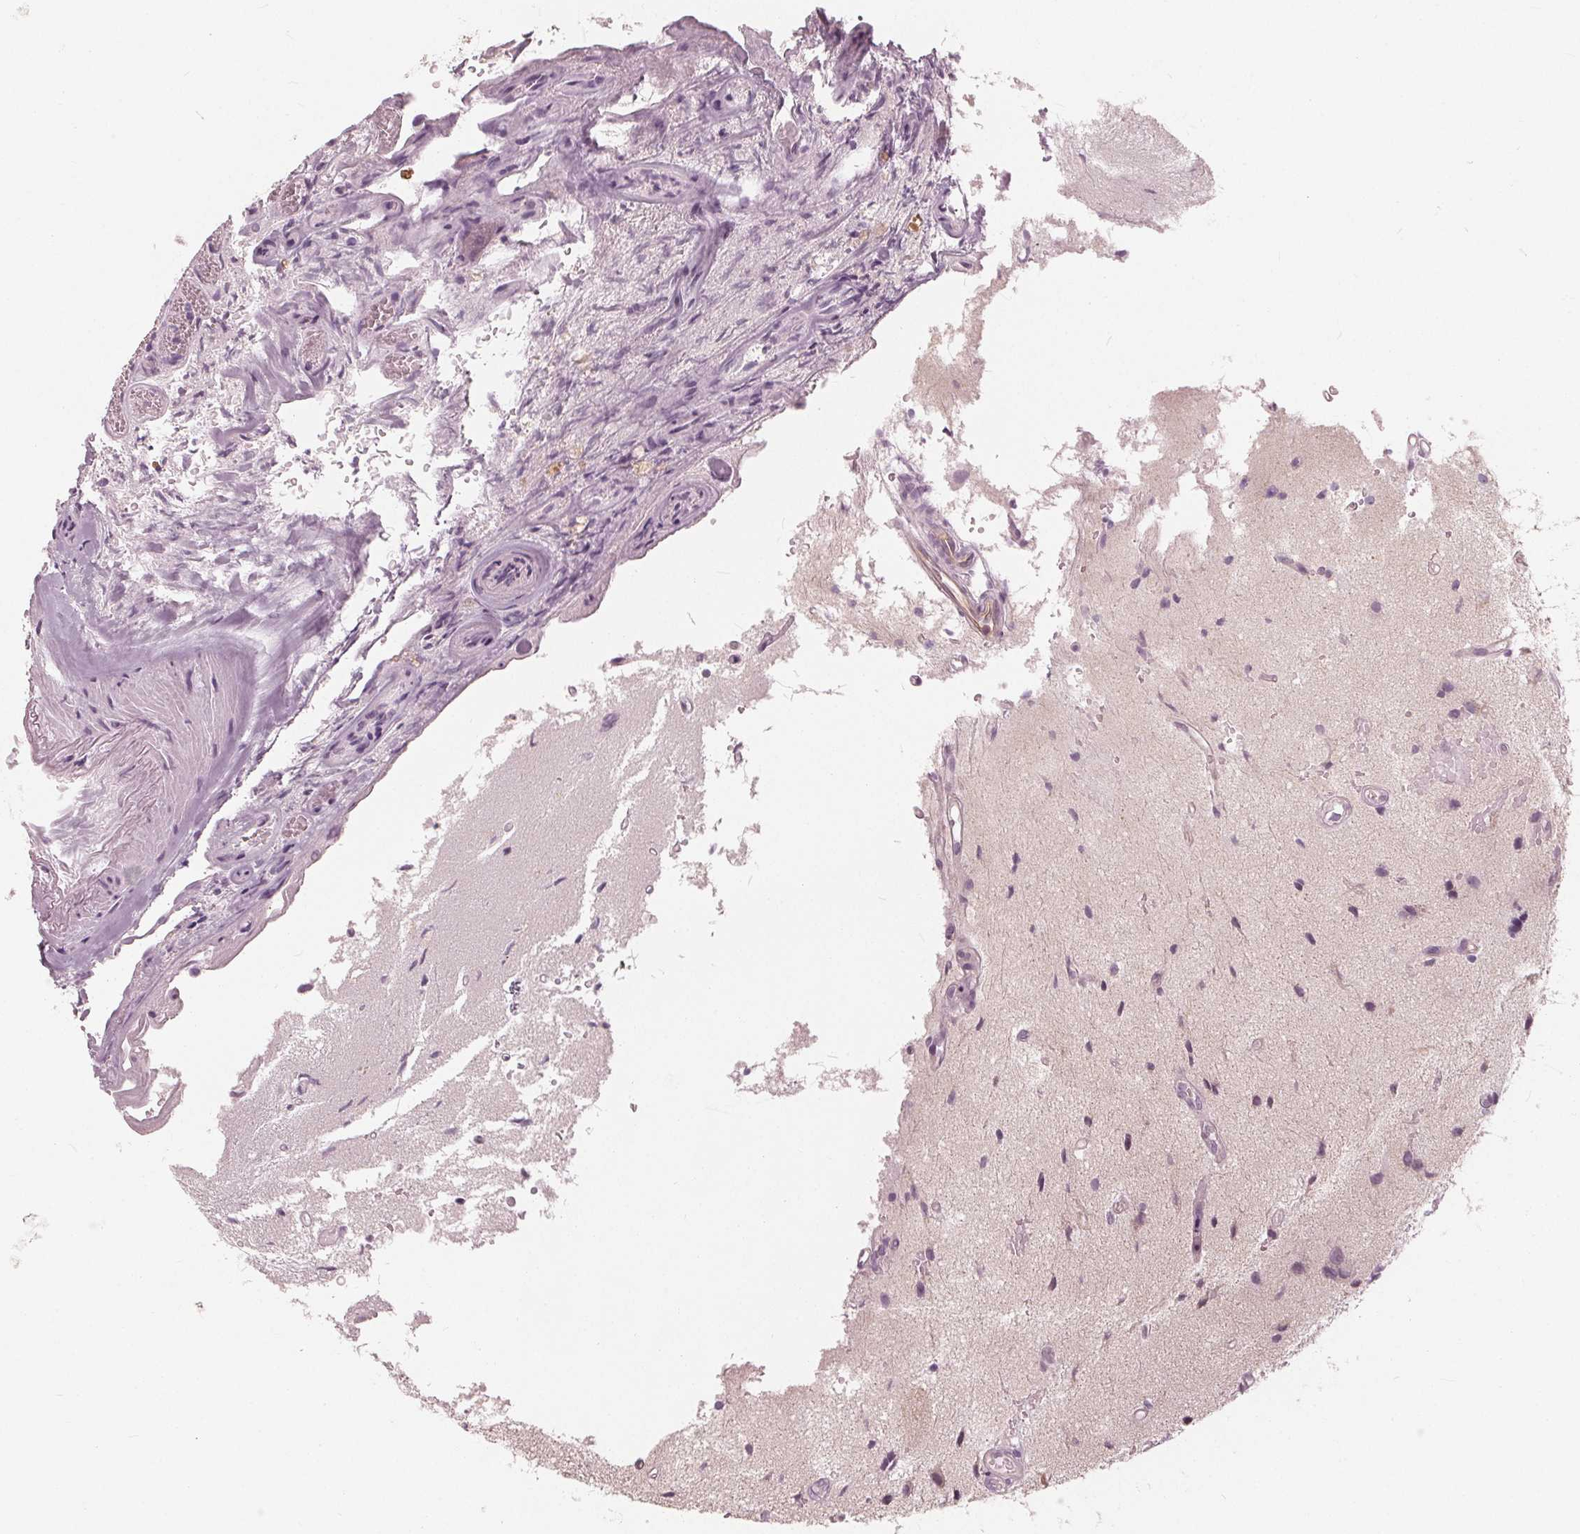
{"staining": {"intensity": "negative", "quantity": "none", "location": "none"}, "tissue": "glioma", "cell_type": "Tumor cells", "image_type": "cancer", "snomed": [{"axis": "morphology", "description": "Glioma, malignant, High grade"}, {"axis": "topography", "description": "Brain"}], "caption": "This image is of malignant glioma (high-grade) stained with immunohistochemistry (IHC) to label a protein in brown with the nuclei are counter-stained blue. There is no positivity in tumor cells.", "gene": "SAT2", "patient": {"sex": "male", "age": 75}}